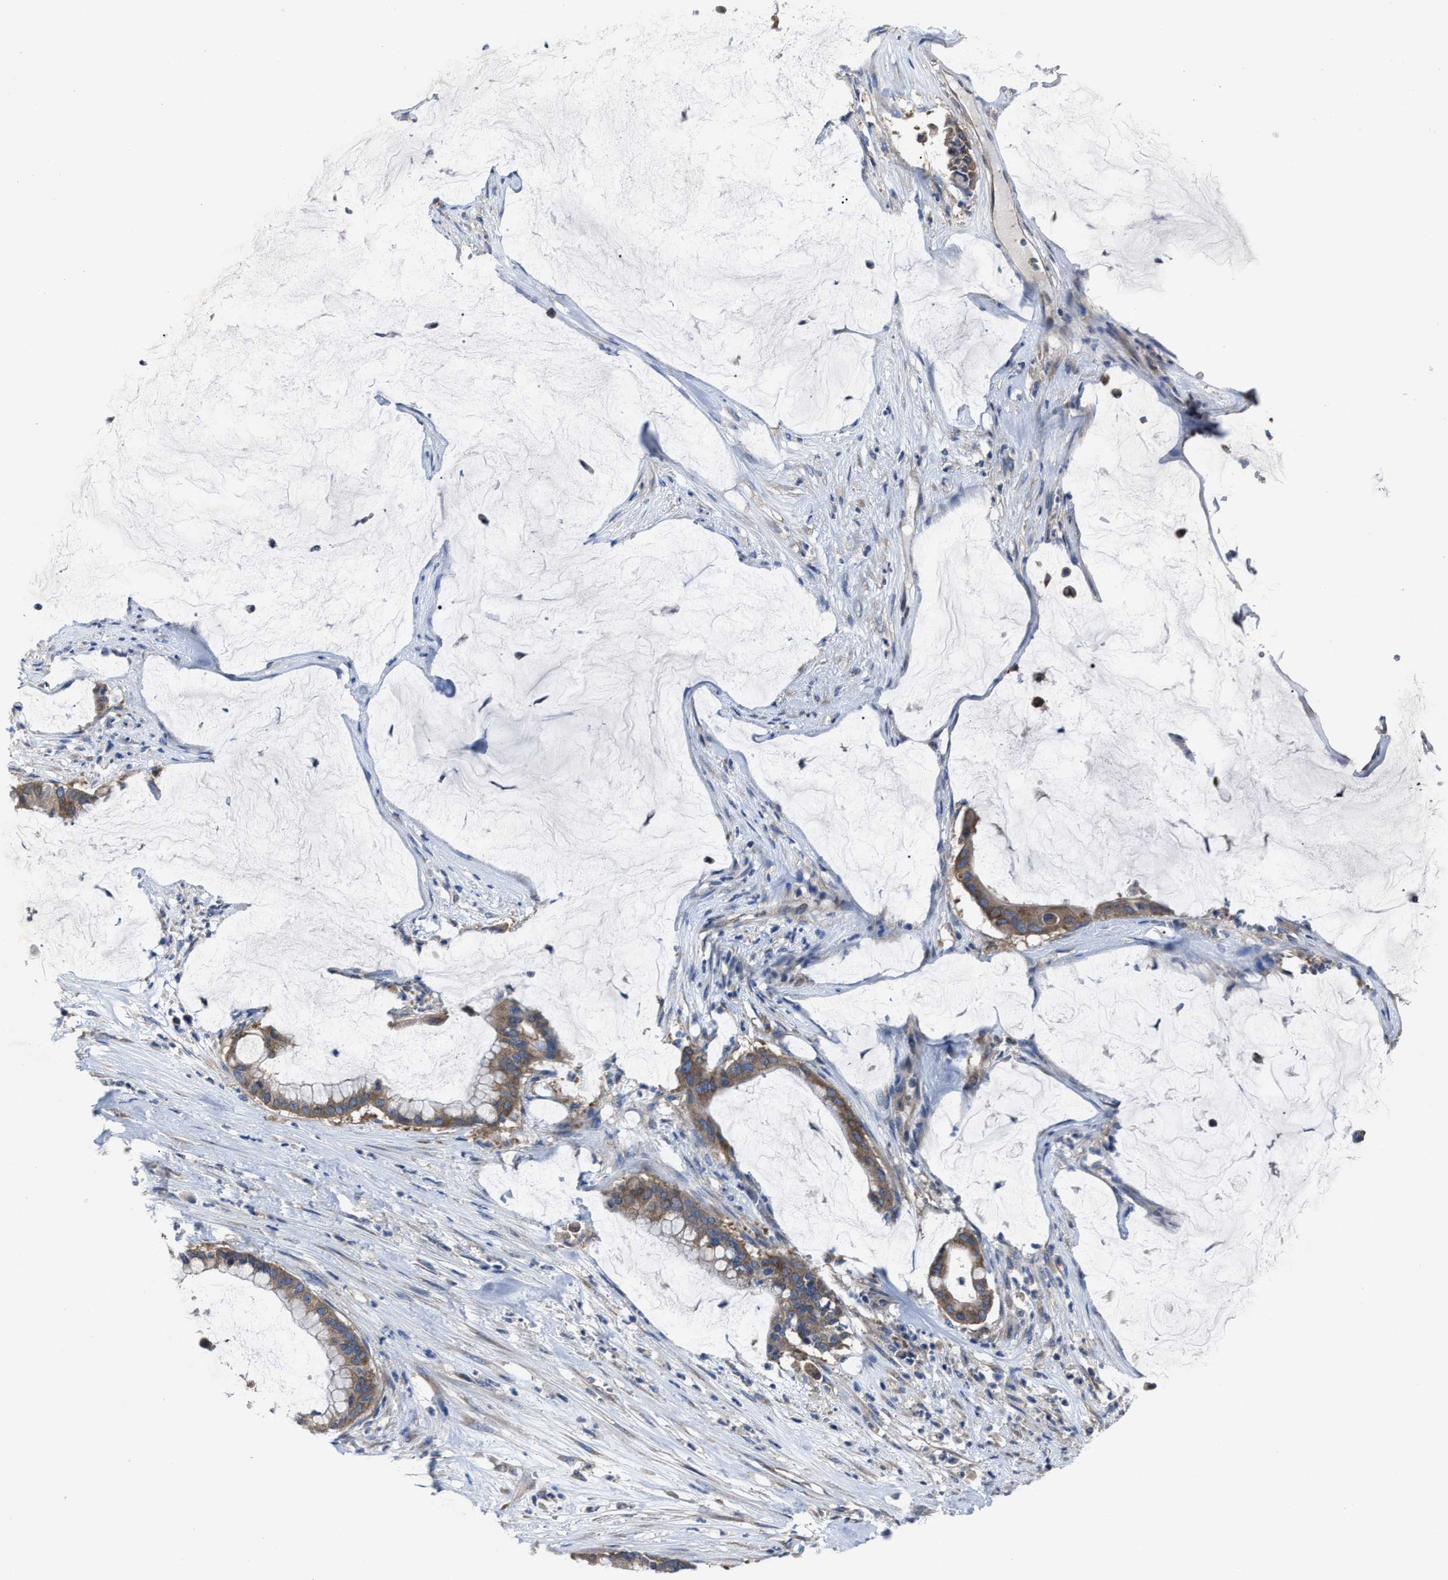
{"staining": {"intensity": "moderate", "quantity": ">75%", "location": "cytoplasmic/membranous"}, "tissue": "pancreatic cancer", "cell_type": "Tumor cells", "image_type": "cancer", "snomed": [{"axis": "morphology", "description": "Adenocarcinoma, NOS"}, {"axis": "topography", "description": "Pancreas"}], "caption": "Immunohistochemical staining of human adenocarcinoma (pancreatic) exhibits moderate cytoplasmic/membranous protein positivity in about >75% of tumor cells.", "gene": "UPF1", "patient": {"sex": "male", "age": 41}}